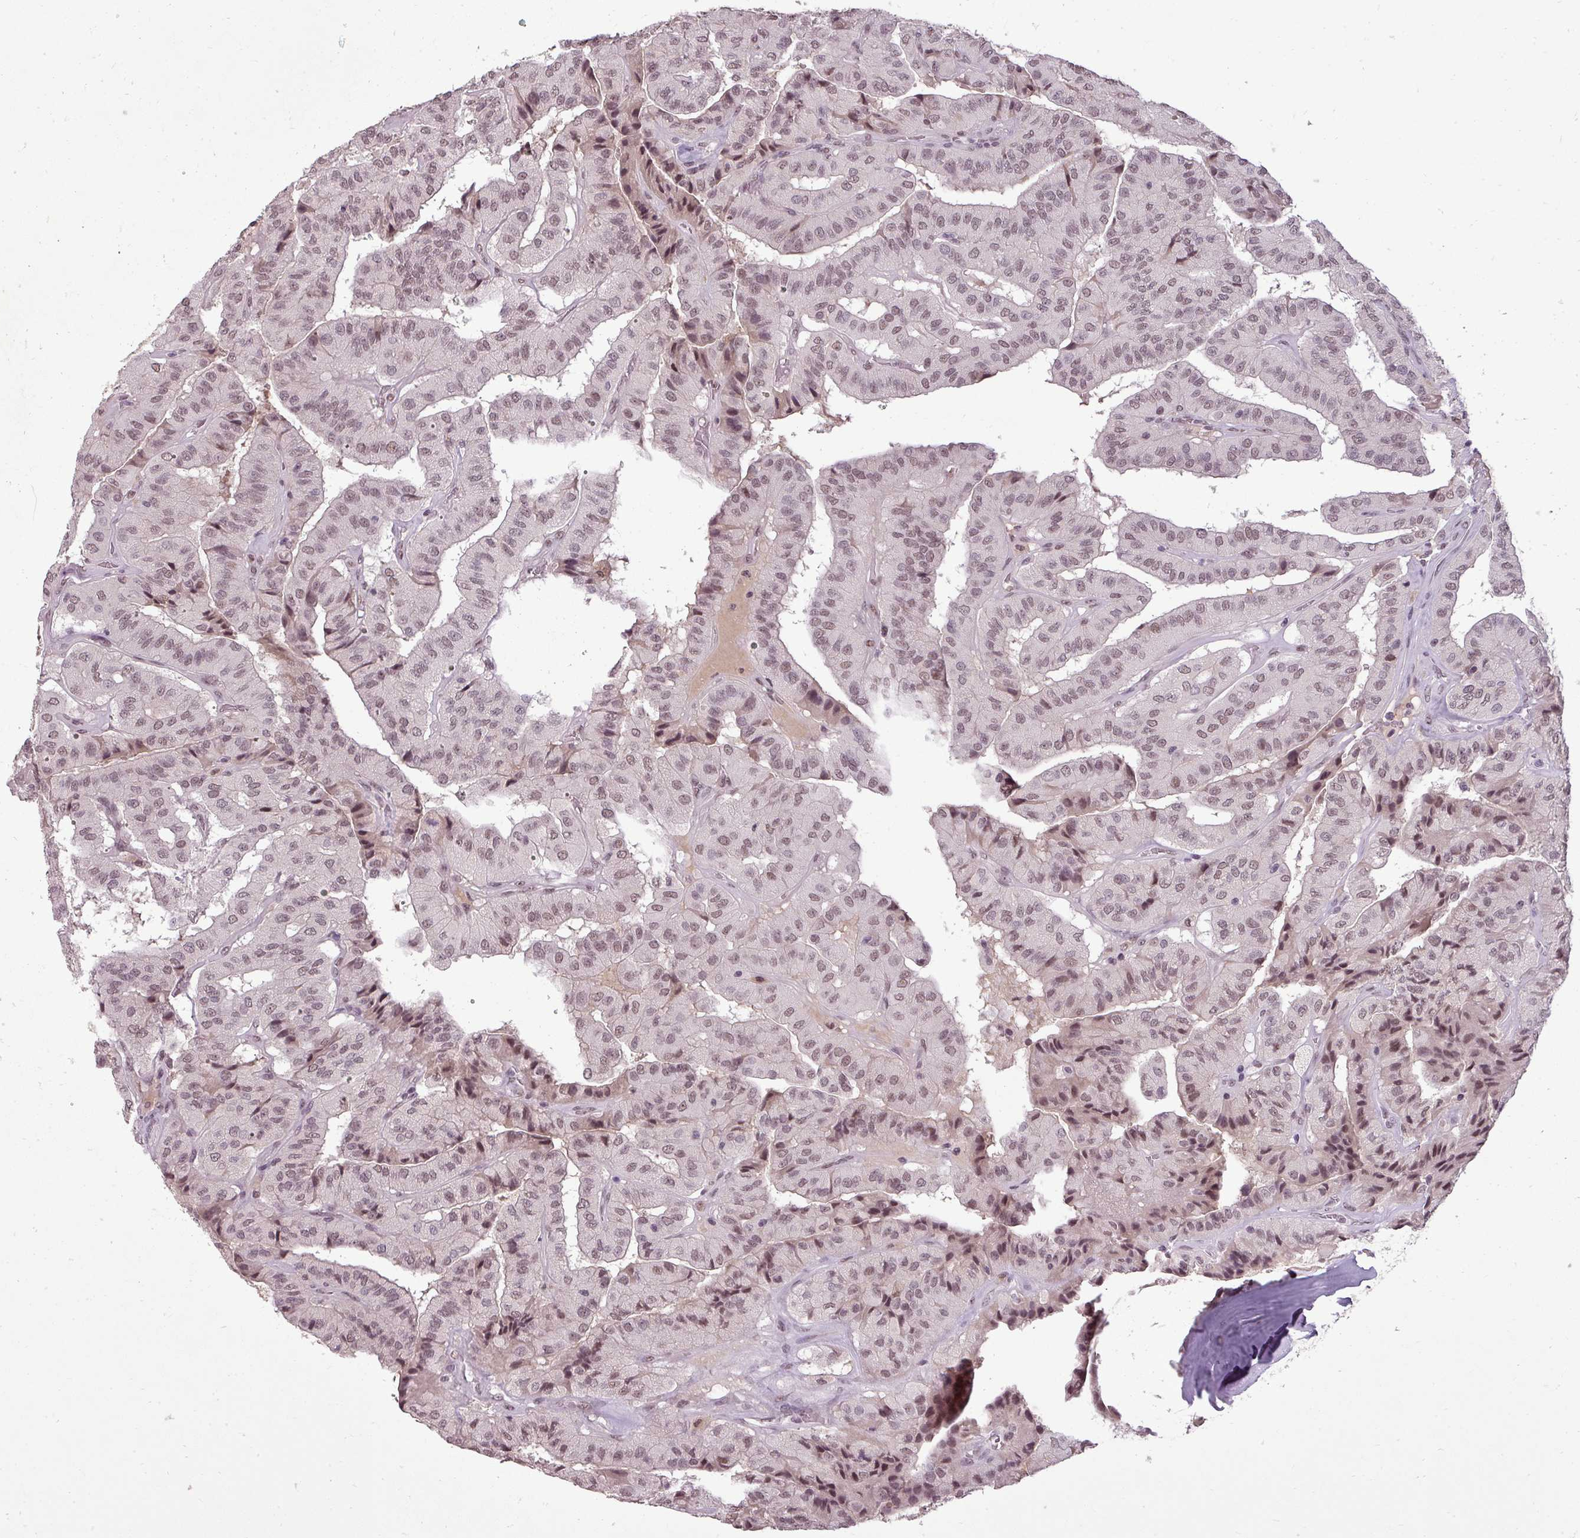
{"staining": {"intensity": "moderate", "quantity": ">75%", "location": "nuclear"}, "tissue": "thyroid cancer", "cell_type": "Tumor cells", "image_type": "cancer", "snomed": [{"axis": "morphology", "description": "Normal tissue, NOS"}, {"axis": "morphology", "description": "Papillary adenocarcinoma, NOS"}, {"axis": "topography", "description": "Thyroid gland"}], "caption": "IHC micrograph of human thyroid cancer stained for a protein (brown), which exhibits medium levels of moderate nuclear positivity in about >75% of tumor cells.", "gene": "BCAS3", "patient": {"sex": "female", "age": 59}}